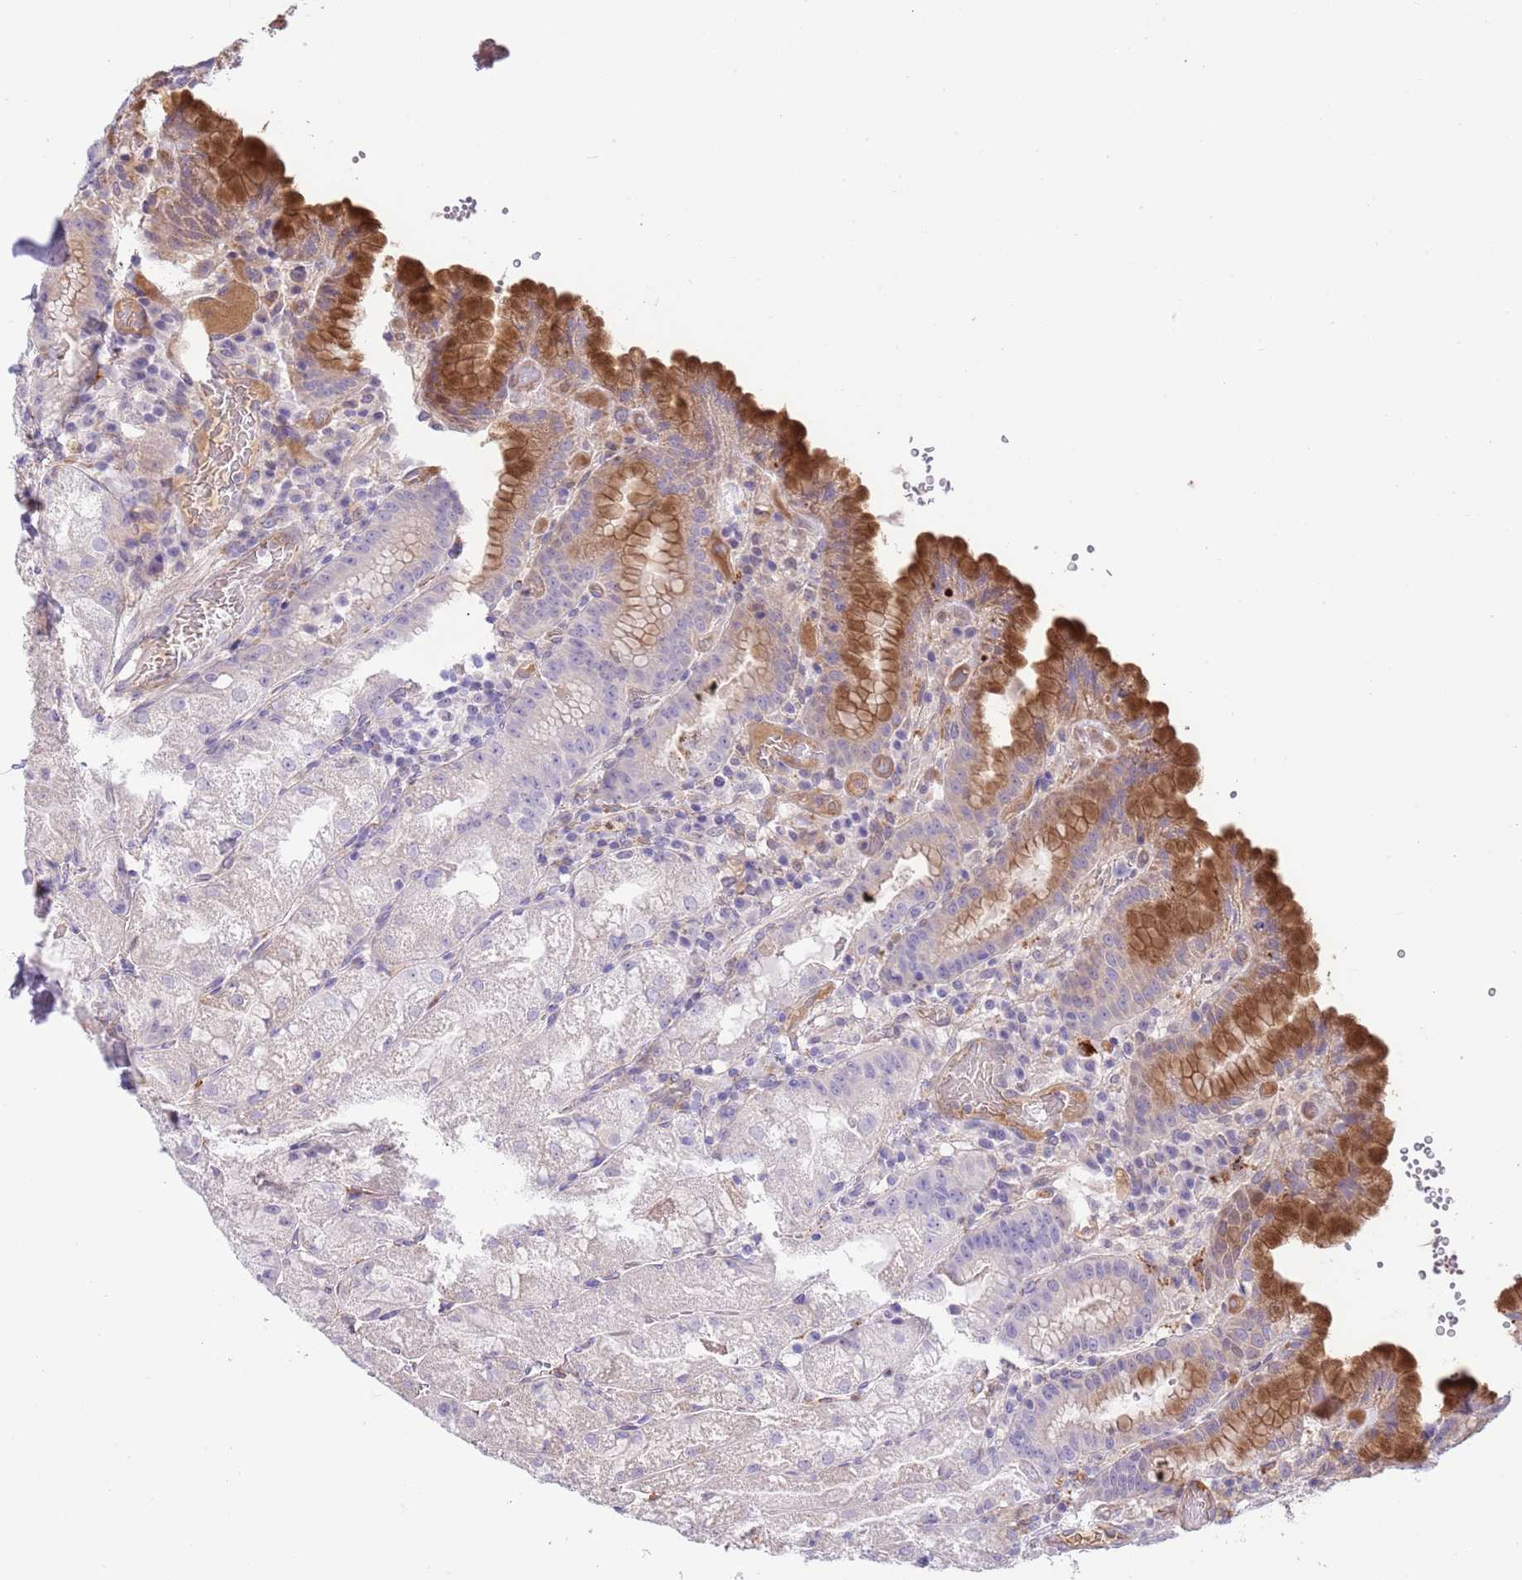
{"staining": {"intensity": "strong", "quantity": "<25%", "location": "cytoplasmic/membranous"}, "tissue": "stomach", "cell_type": "Glandular cells", "image_type": "normal", "snomed": [{"axis": "morphology", "description": "Normal tissue, NOS"}, {"axis": "topography", "description": "Stomach, upper"}], "caption": "High-power microscopy captured an immunohistochemistry photomicrograph of unremarkable stomach, revealing strong cytoplasmic/membranous staining in approximately <25% of glandular cells.", "gene": "ABHD17C", "patient": {"sex": "male", "age": 52}}